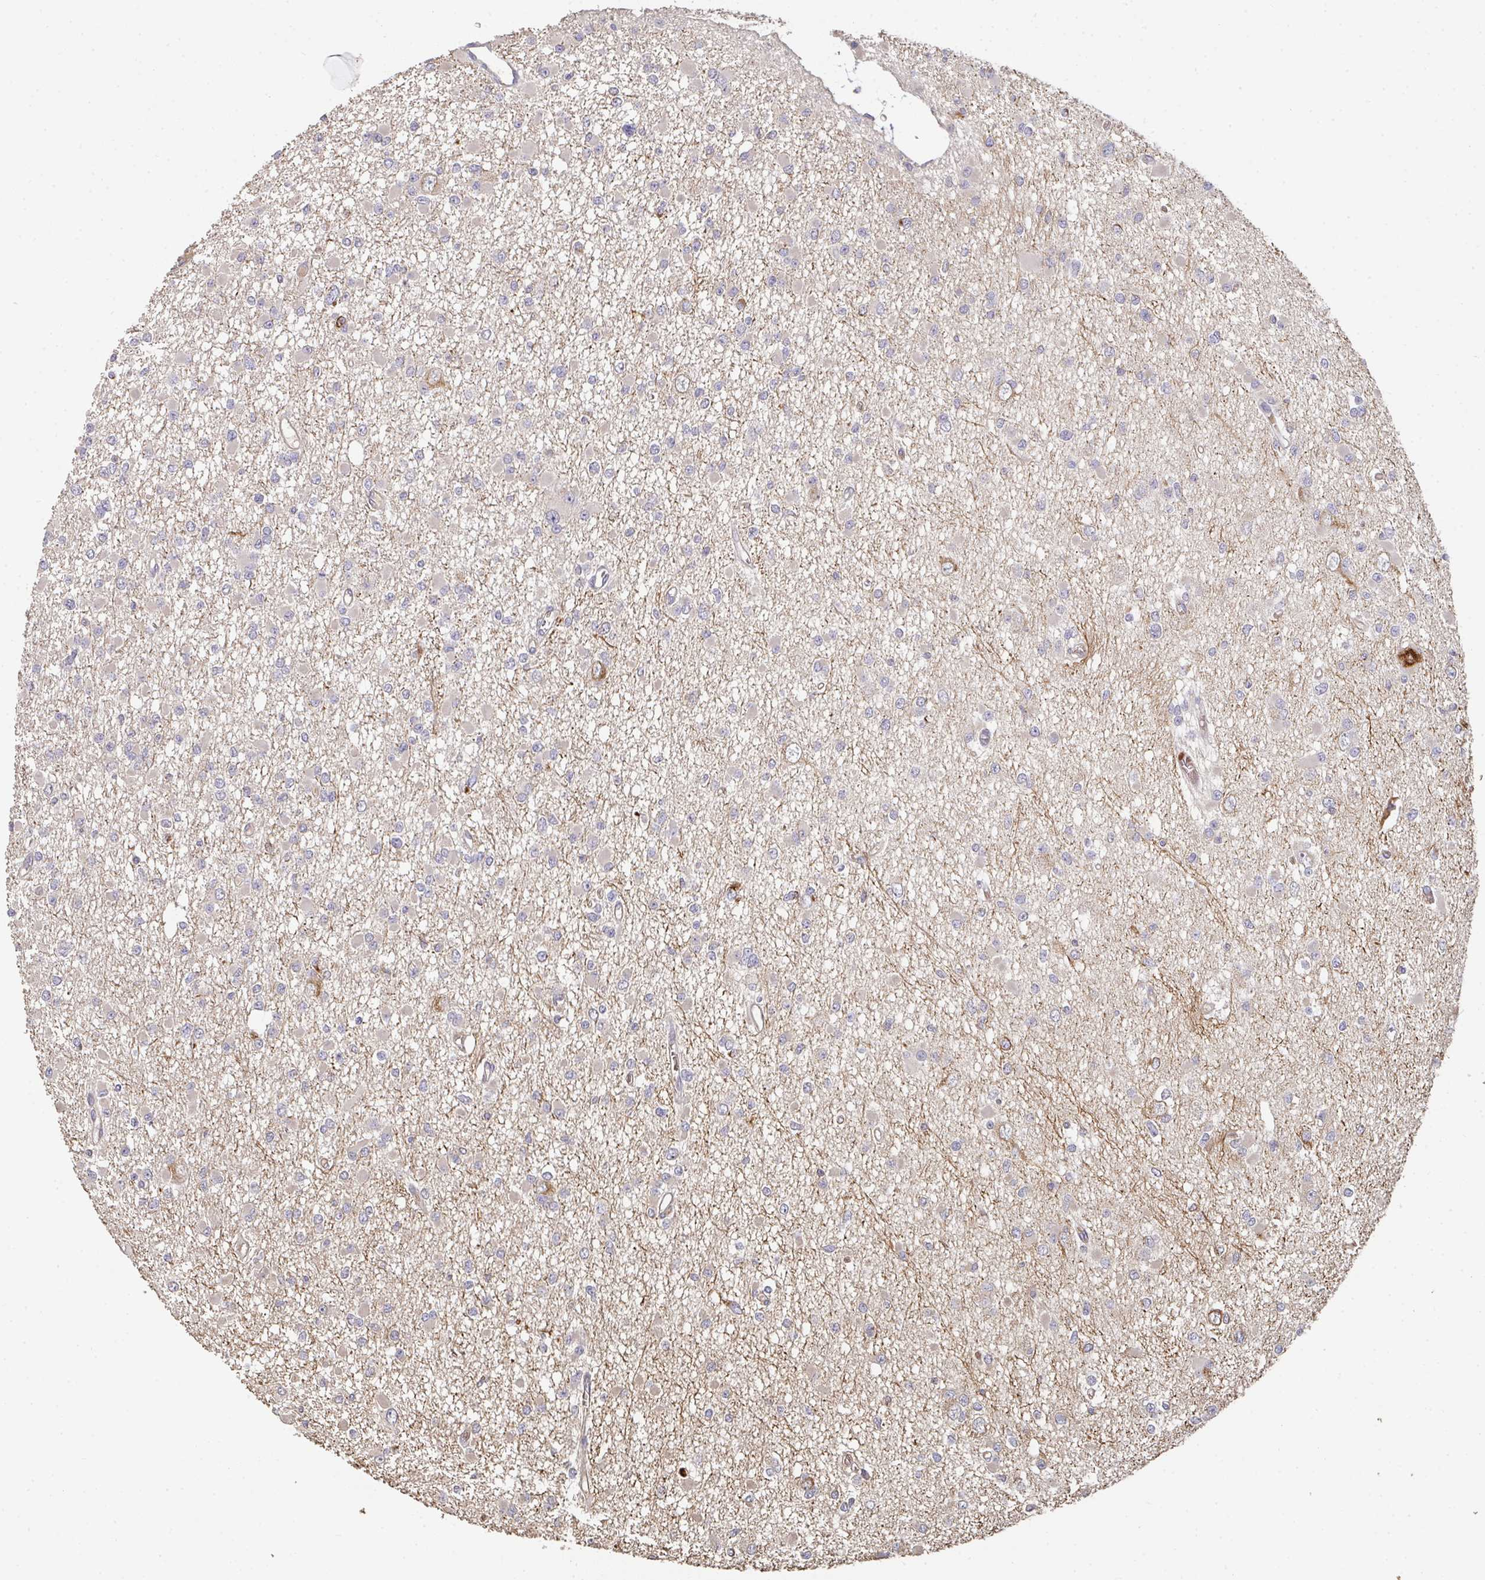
{"staining": {"intensity": "negative", "quantity": "none", "location": "none"}, "tissue": "glioma", "cell_type": "Tumor cells", "image_type": "cancer", "snomed": [{"axis": "morphology", "description": "Glioma, malignant, Low grade"}, {"axis": "topography", "description": "Brain"}], "caption": "This is an immunohistochemistry (IHC) micrograph of human glioma. There is no expression in tumor cells.", "gene": "POLG", "patient": {"sex": "female", "age": 22}}